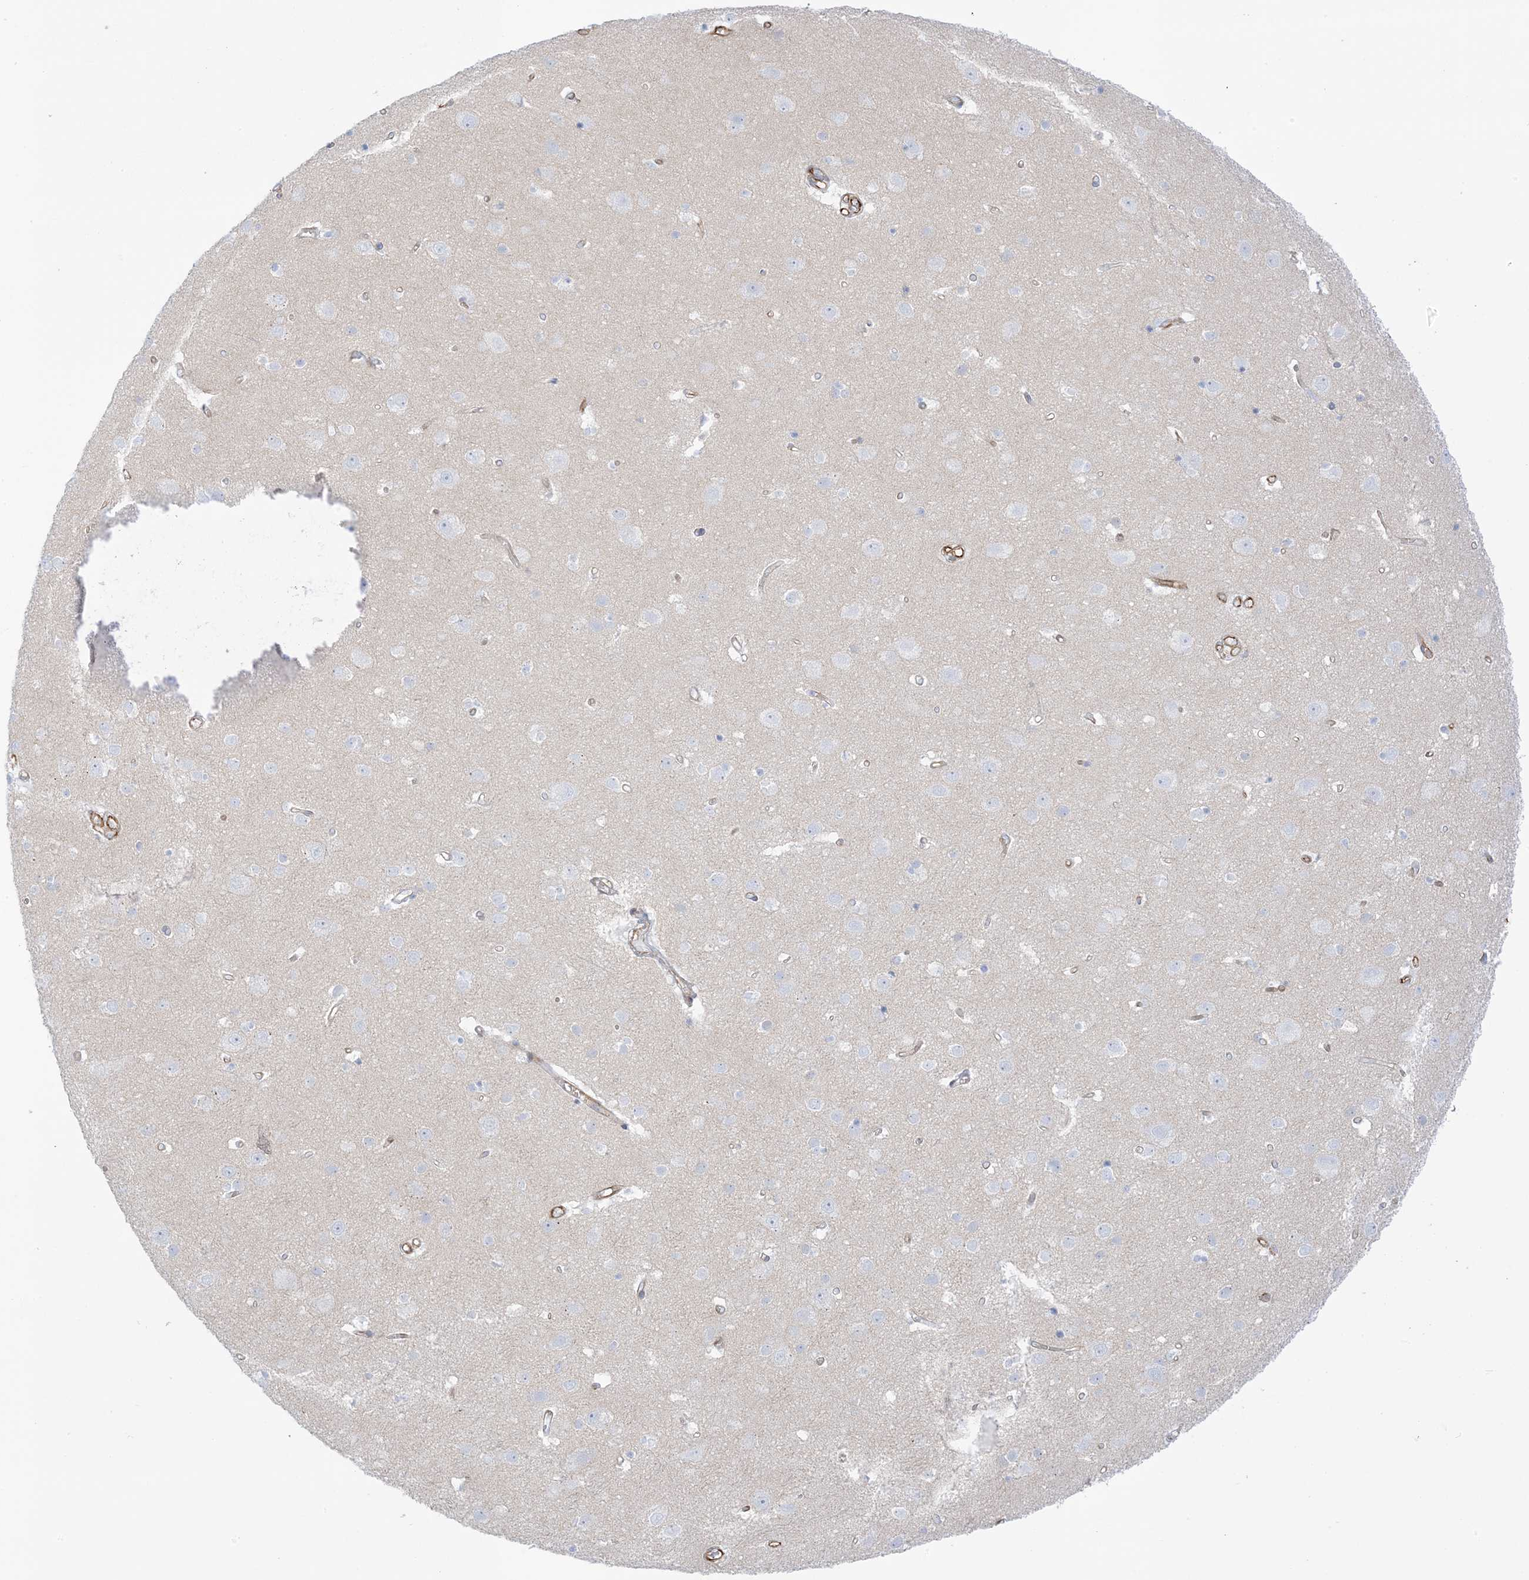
{"staining": {"intensity": "moderate", "quantity": "25%-75%", "location": "cytoplasmic/membranous"}, "tissue": "cerebral cortex", "cell_type": "Endothelial cells", "image_type": "normal", "snomed": [{"axis": "morphology", "description": "Normal tissue, NOS"}, {"axis": "topography", "description": "Cerebral cortex"}], "caption": "A brown stain highlights moderate cytoplasmic/membranous positivity of a protein in endothelial cells of benign human cerebral cortex. (Stains: DAB (3,3'-diaminobenzidine) in brown, nuclei in blue, Microscopy: brightfield microscopy at high magnification).", "gene": "PID1", "patient": {"sex": "male", "age": 54}}